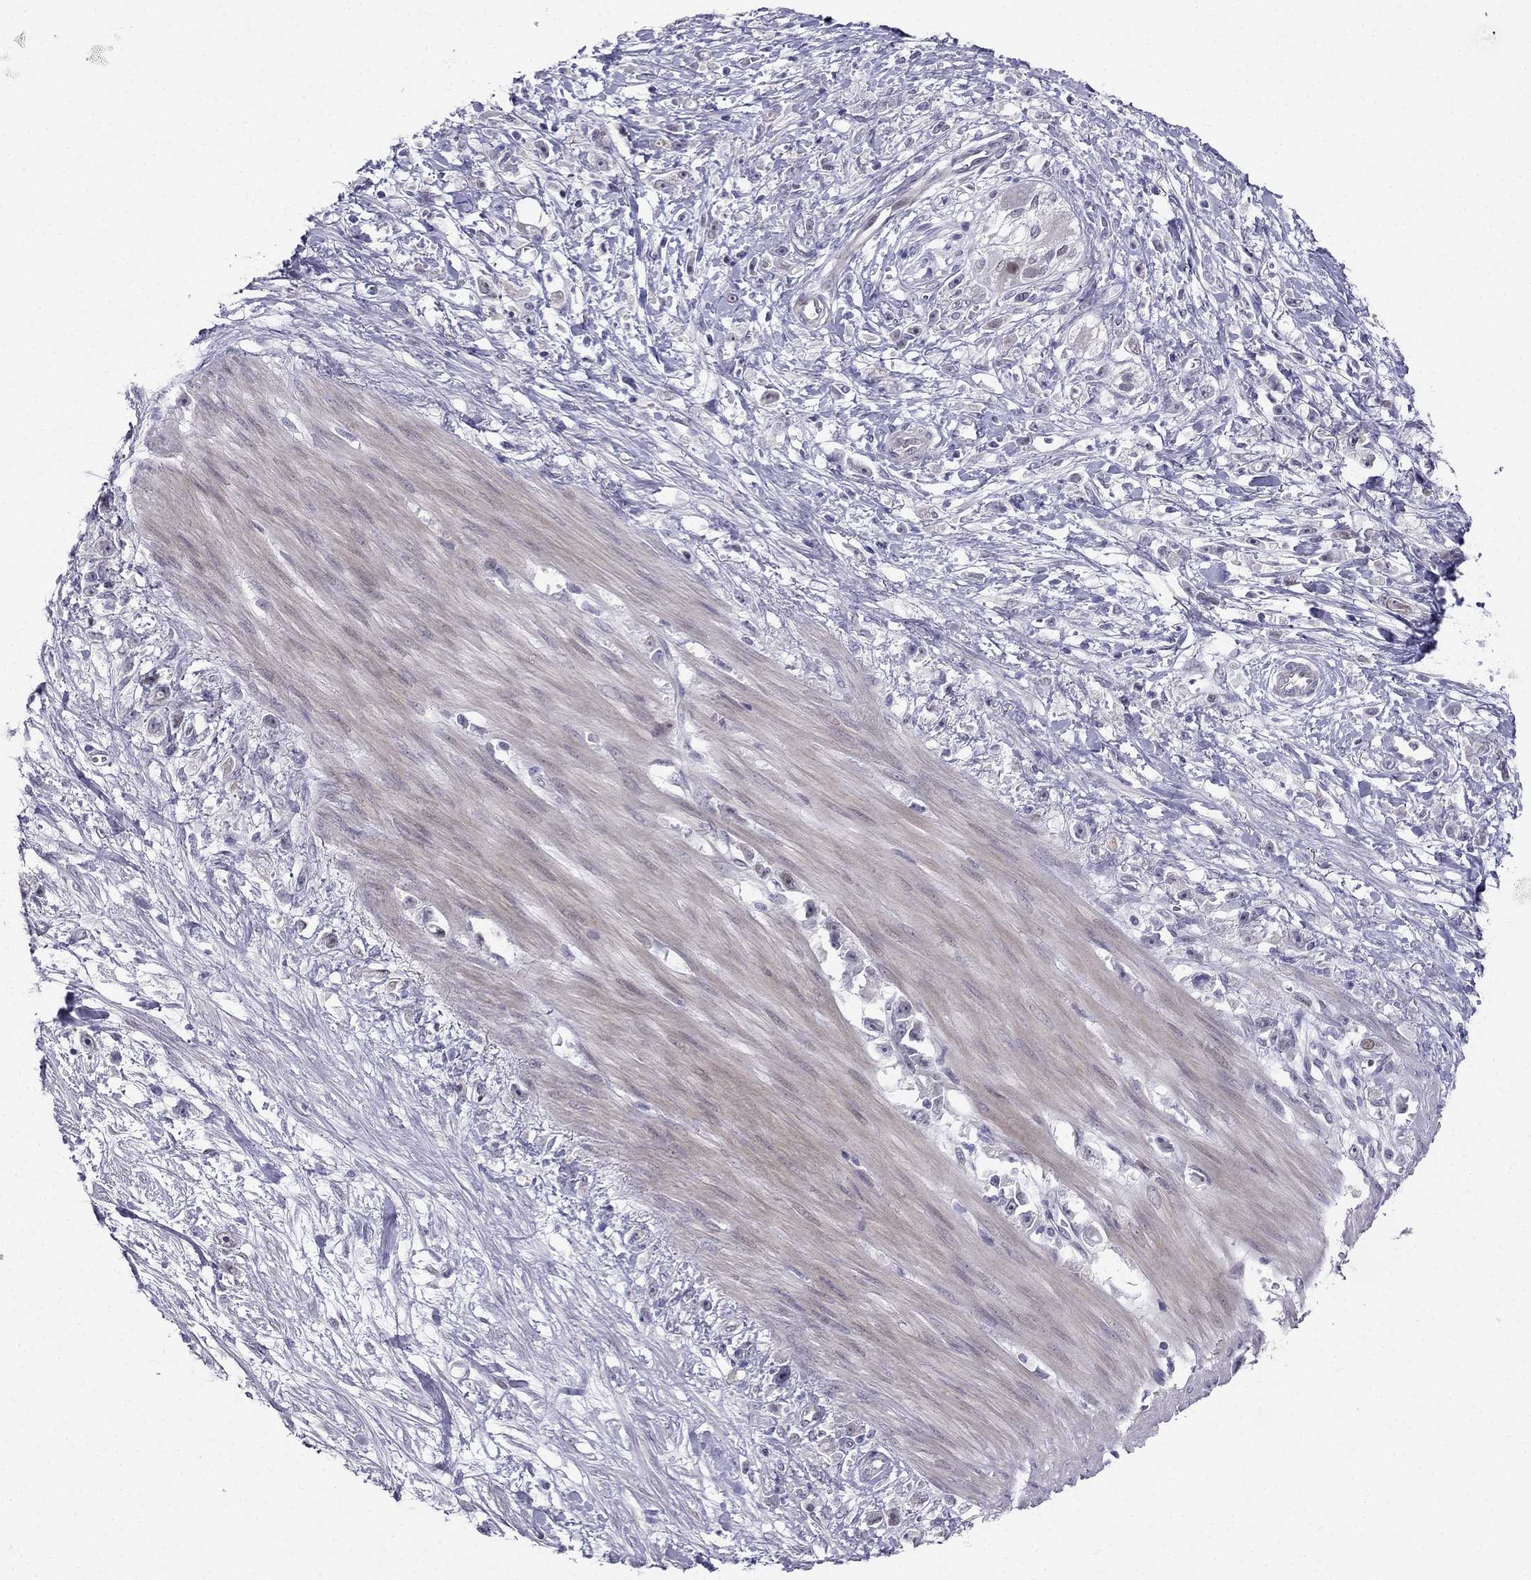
{"staining": {"intensity": "negative", "quantity": "none", "location": "none"}, "tissue": "stomach cancer", "cell_type": "Tumor cells", "image_type": "cancer", "snomed": [{"axis": "morphology", "description": "Adenocarcinoma, NOS"}, {"axis": "topography", "description": "Stomach"}], "caption": "Immunohistochemical staining of human adenocarcinoma (stomach) shows no significant staining in tumor cells. The staining was performed using DAB to visualize the protein expression in brown, while the nuclei were stained in blue with hematoxylin (Magnification: 20x).", "gene": "BAG5", "patient": {"sex": "female", "age": 59}}